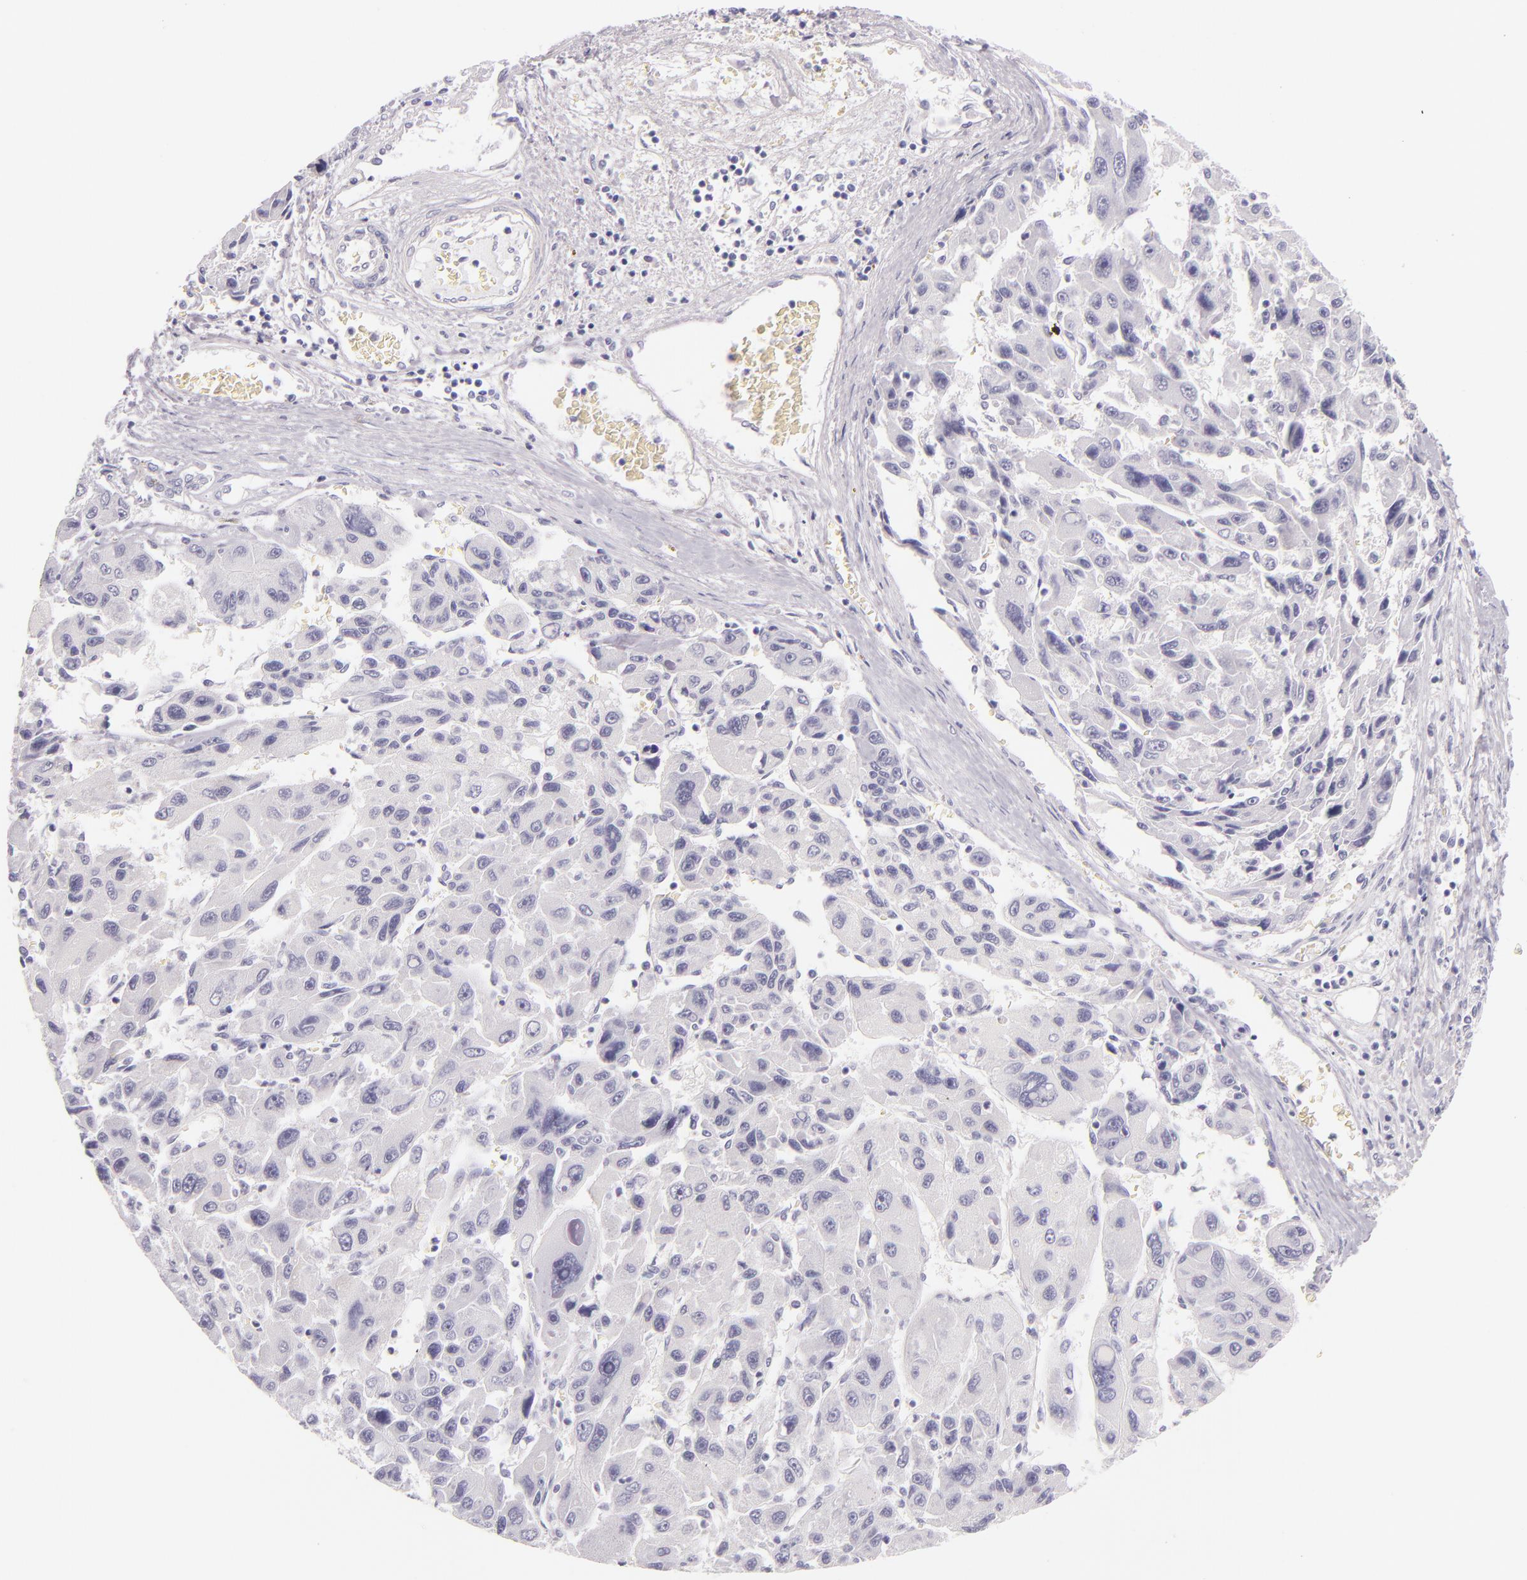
{"staining": {"intensity": "negative", "quantity": "none", "location": "none"}, "tissue": "liver cancer", "cell_type": "Tumor cells", "image_type": "cancer", "snomed": [{"axis": "morphology", "description": "Carcinoma, Hepatocellular, NOS"}, {"axis": "topography", "description": "Liver"}], "caption": "Photomicrograph shows no protein staining in tumor cells of liver cancer tissue.", "gene": "INA", "patient": {"sex": "male", "age": 64}}